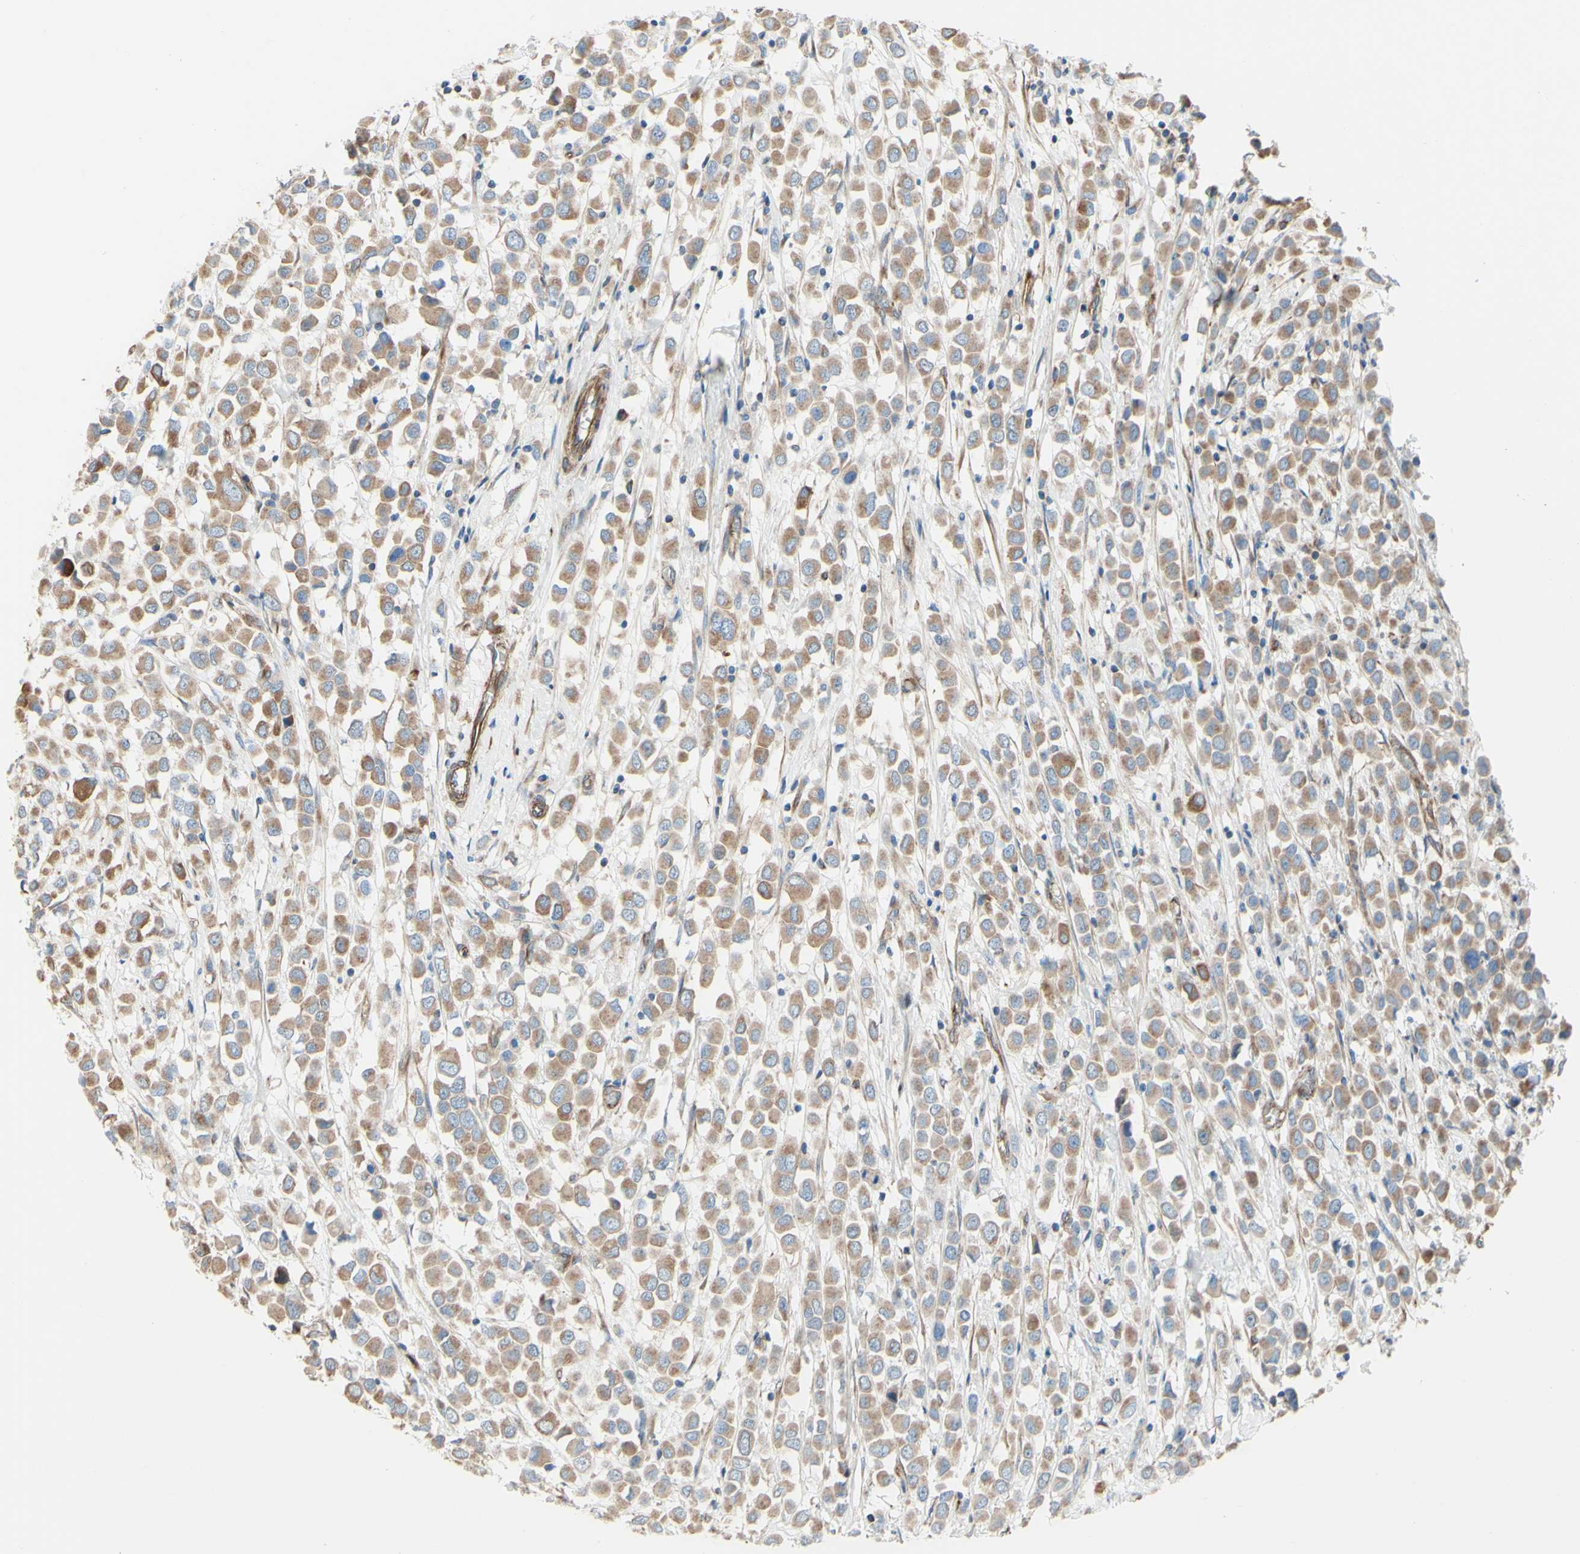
{"staining": {"intensity": "weak", "quantity": ">75%", "location": "cytoplasmic/membranous"}, "tissue": "breast cancer", "cell_type": "Tumor cells", "image_type": "cancer", "snomed": [{"axis": "morphology", "description": "Duct carcinoma"}, {"axis": "topography", "description": "Breast"}], "caption": "DAB immunohistochemical staining of human breast intraductal carcinoma displays weak cytoplasmic/membranous protein positivity in about >75% of tumor cells. The staining is performed using DAB (3,3'-diaminobenzidine) brown chromogen to label protein expression. The nuclei are counter-stained blue using hematoxylin.", "gene": "ENDOD1", "patient": {"sex": "female", "age": 61}}